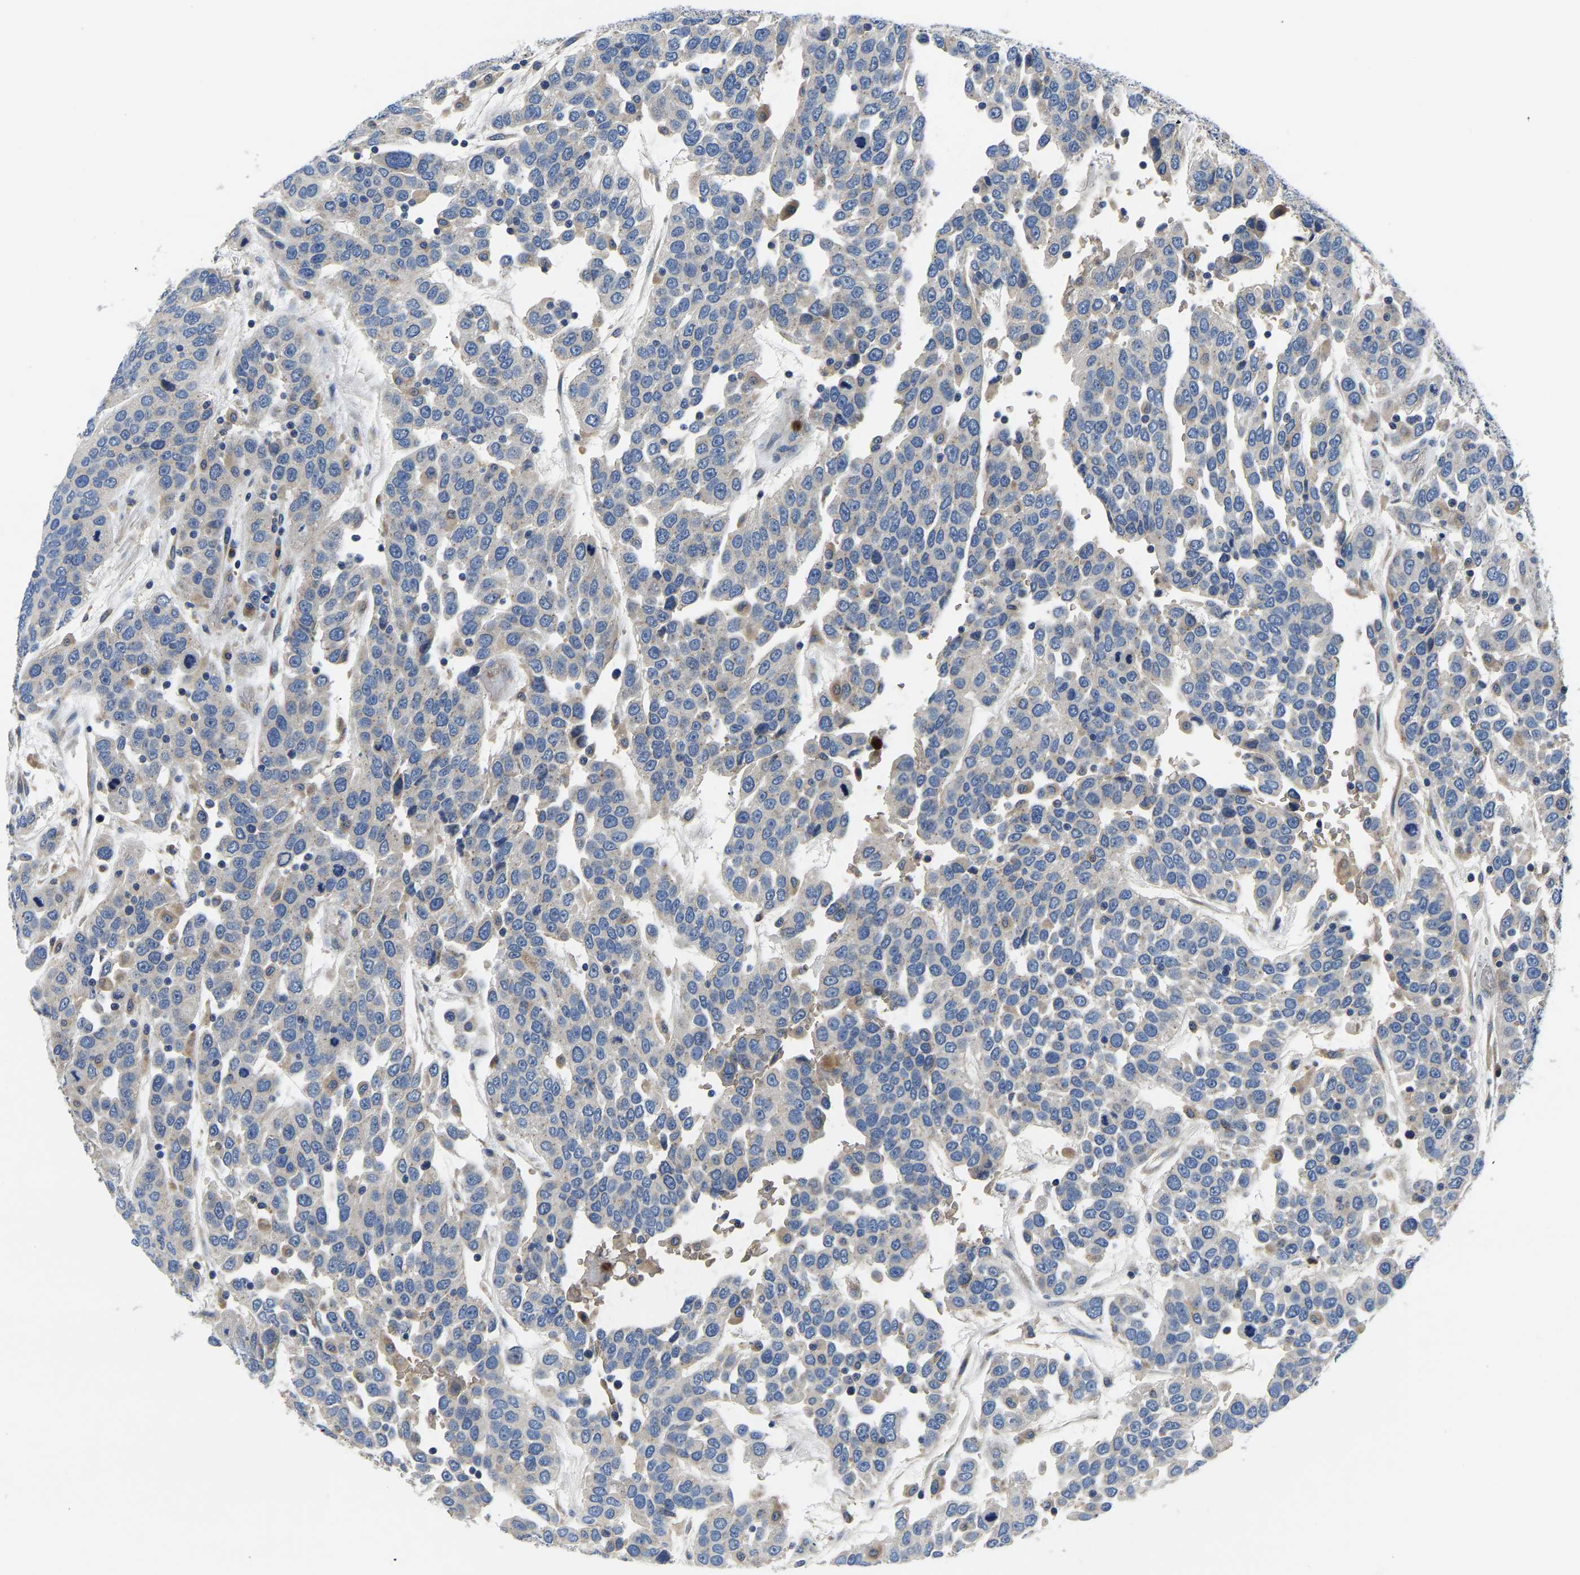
{"staining": {"intensity": "negative", "quantity": "none", "location": "none"}, "tissue": "urothelial cancer", "cell_type": "Tumor cells", "image_type": "cancer", "snomed": [{"axis": "morphology", "description": "Urothelial carcinoma, High grade"}, {"axis": "topography", "description": "Urinary bladder"}], "caption": "A micrograph of human urothelial carcinoma (high-grade) is negative for staining in tumor cells.", "gene": "TOR1B", "patient": {"sex": "female", "age": 80}}